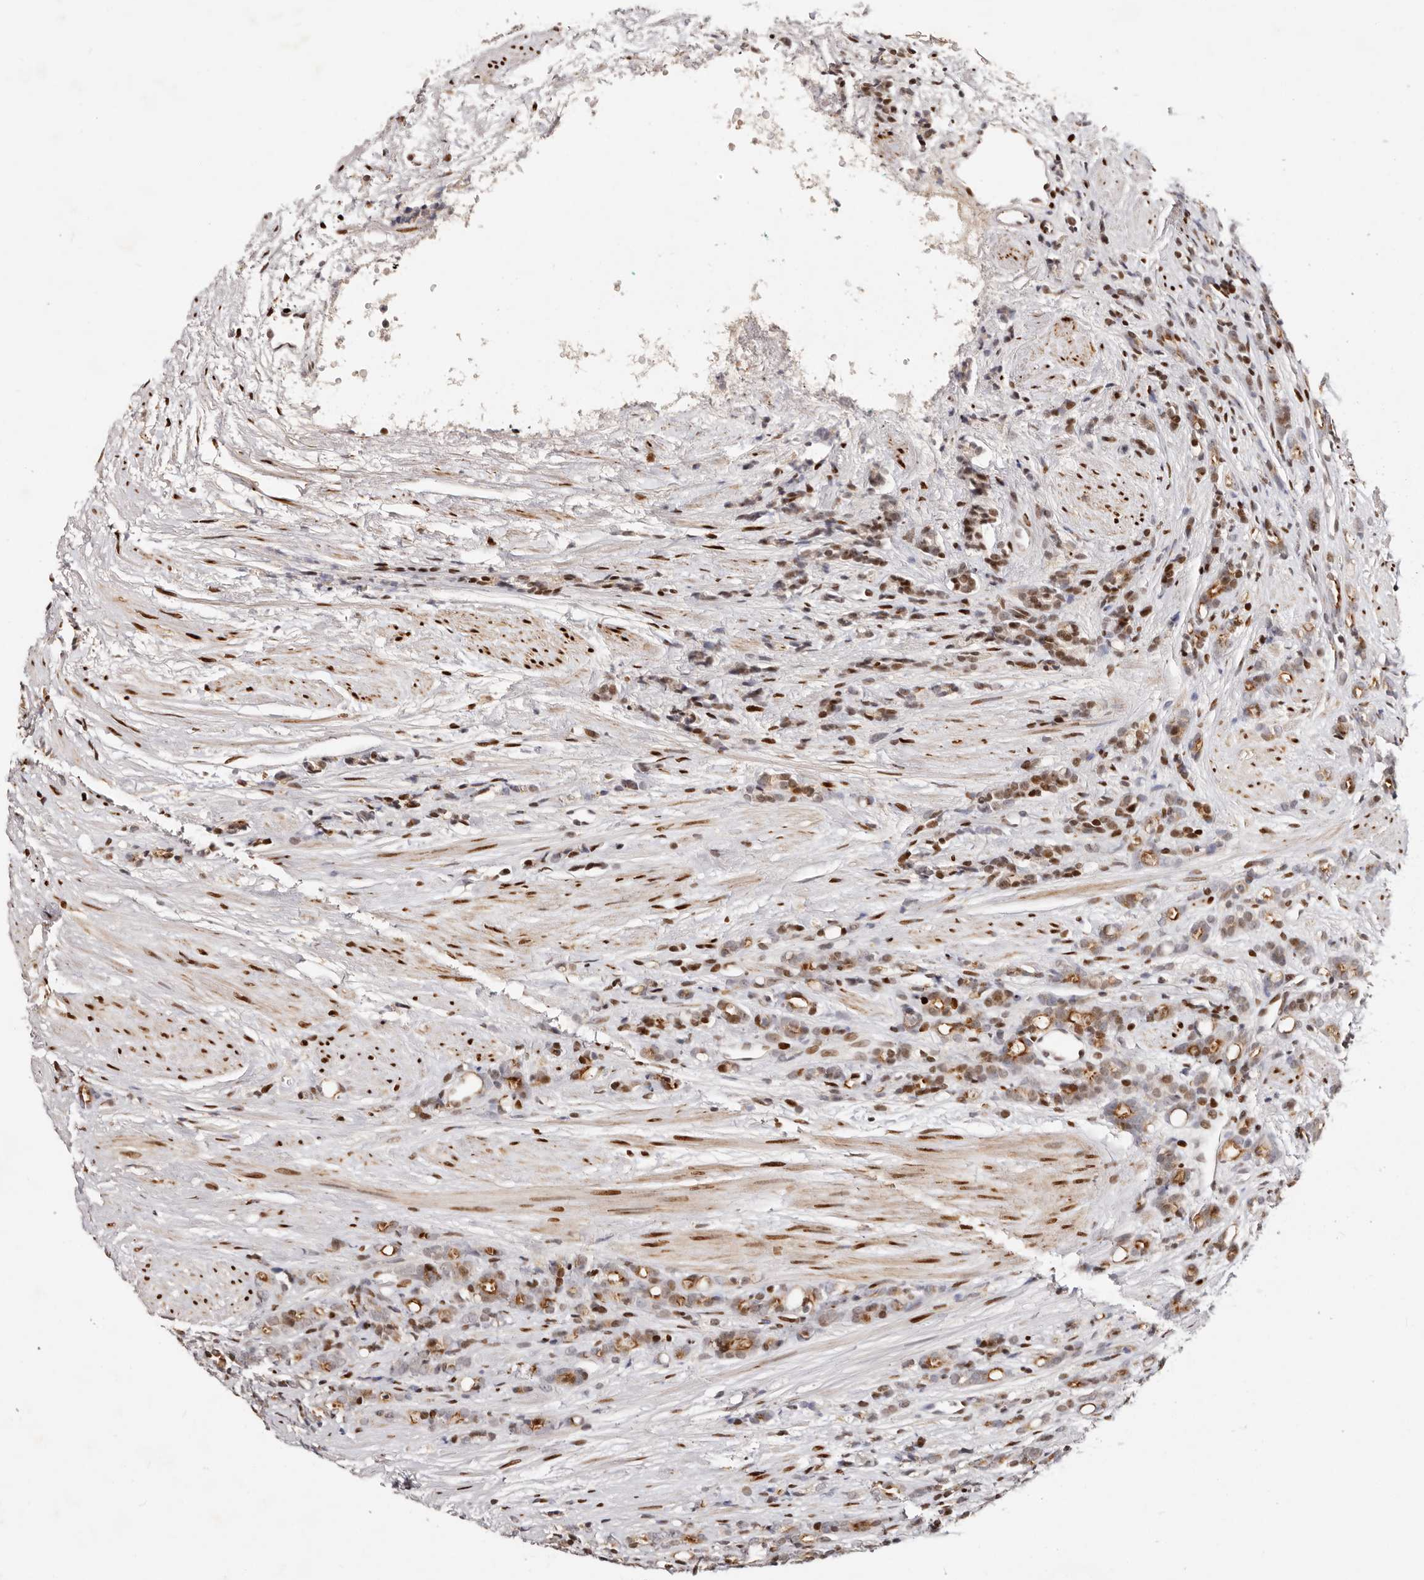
{"staining": {"intensity": "moderate", "quantity": ">75%", "location": "cytoplasmic/membranous,nuclear"}, "tissue": "prostate cancer", "cell_type": "Tumor cells", "image_type": "cancer", "snomed": [{"axis": "morphology", "description": "Adenocarcinoma, High grade"}, {"axis": "topography", "description": "Prostate"}], "caption": "The image reveals a brown stain indicating the presence of a protein in the cytoplasmic/membranous and nuclear of tumor cells in high-grade adenocarcinoma (prostate). (Brightfield microscopy of DAB IHC at high magnification).", "gene": "IQGAP3", "patient": {"sex": "male", "age": 62}}